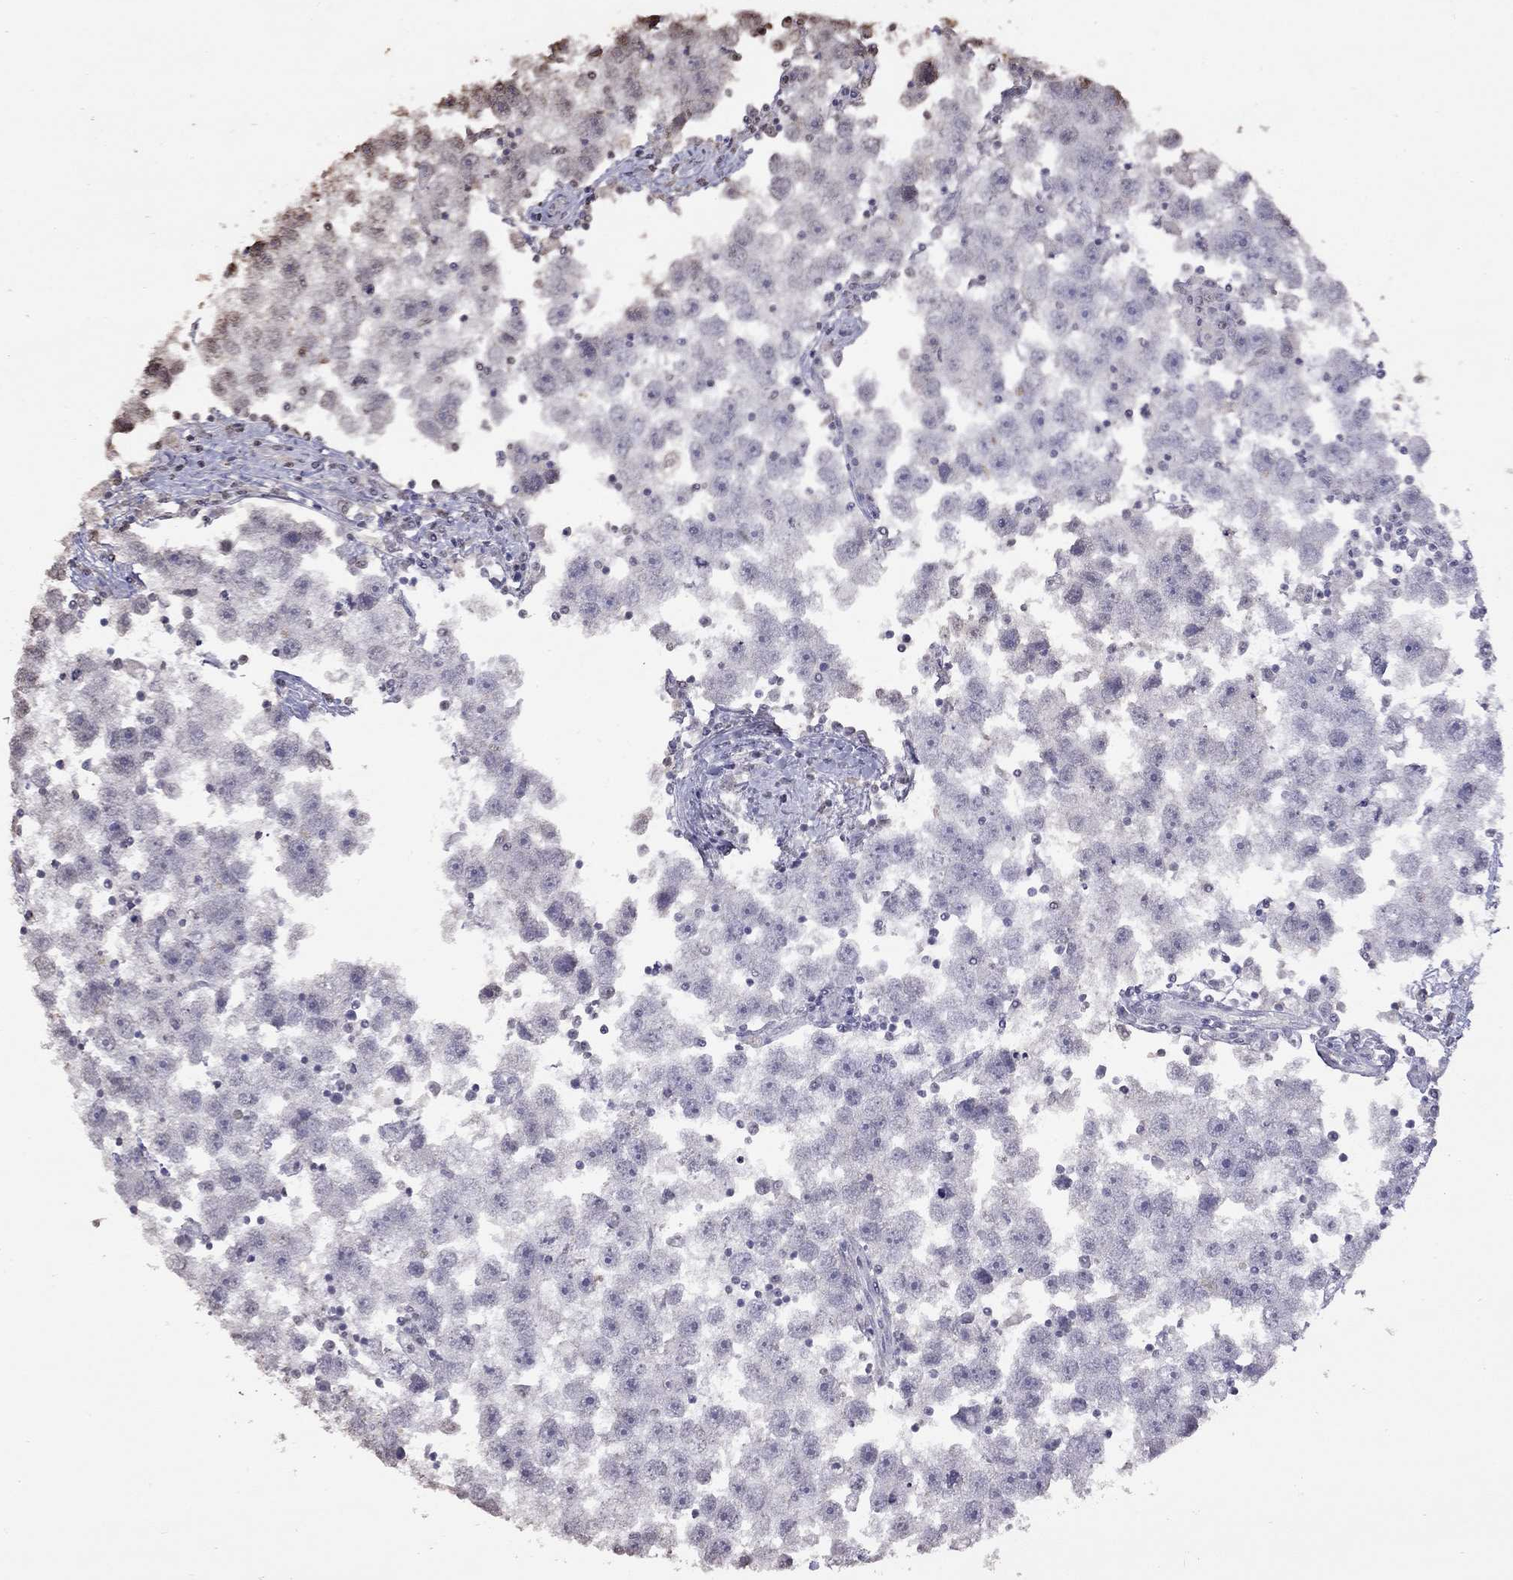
{"staining": {"intensity": "negative", "quantity": "none", "location": "none"}, "tissue": "testis cancer", "cell_type": "Tumor cells", "image_type": "cancer", "snomed": [{"axis": "morphology", "description": "Seminoma, NOS"}, {"axis": "topography", "description": "Testis"}], "caption": "A photomicrograph of human seminoma (testis) is negative for staining in tumor cells.", "gene": "SUN3", "patient": {"sex": "male", "age": 30}}